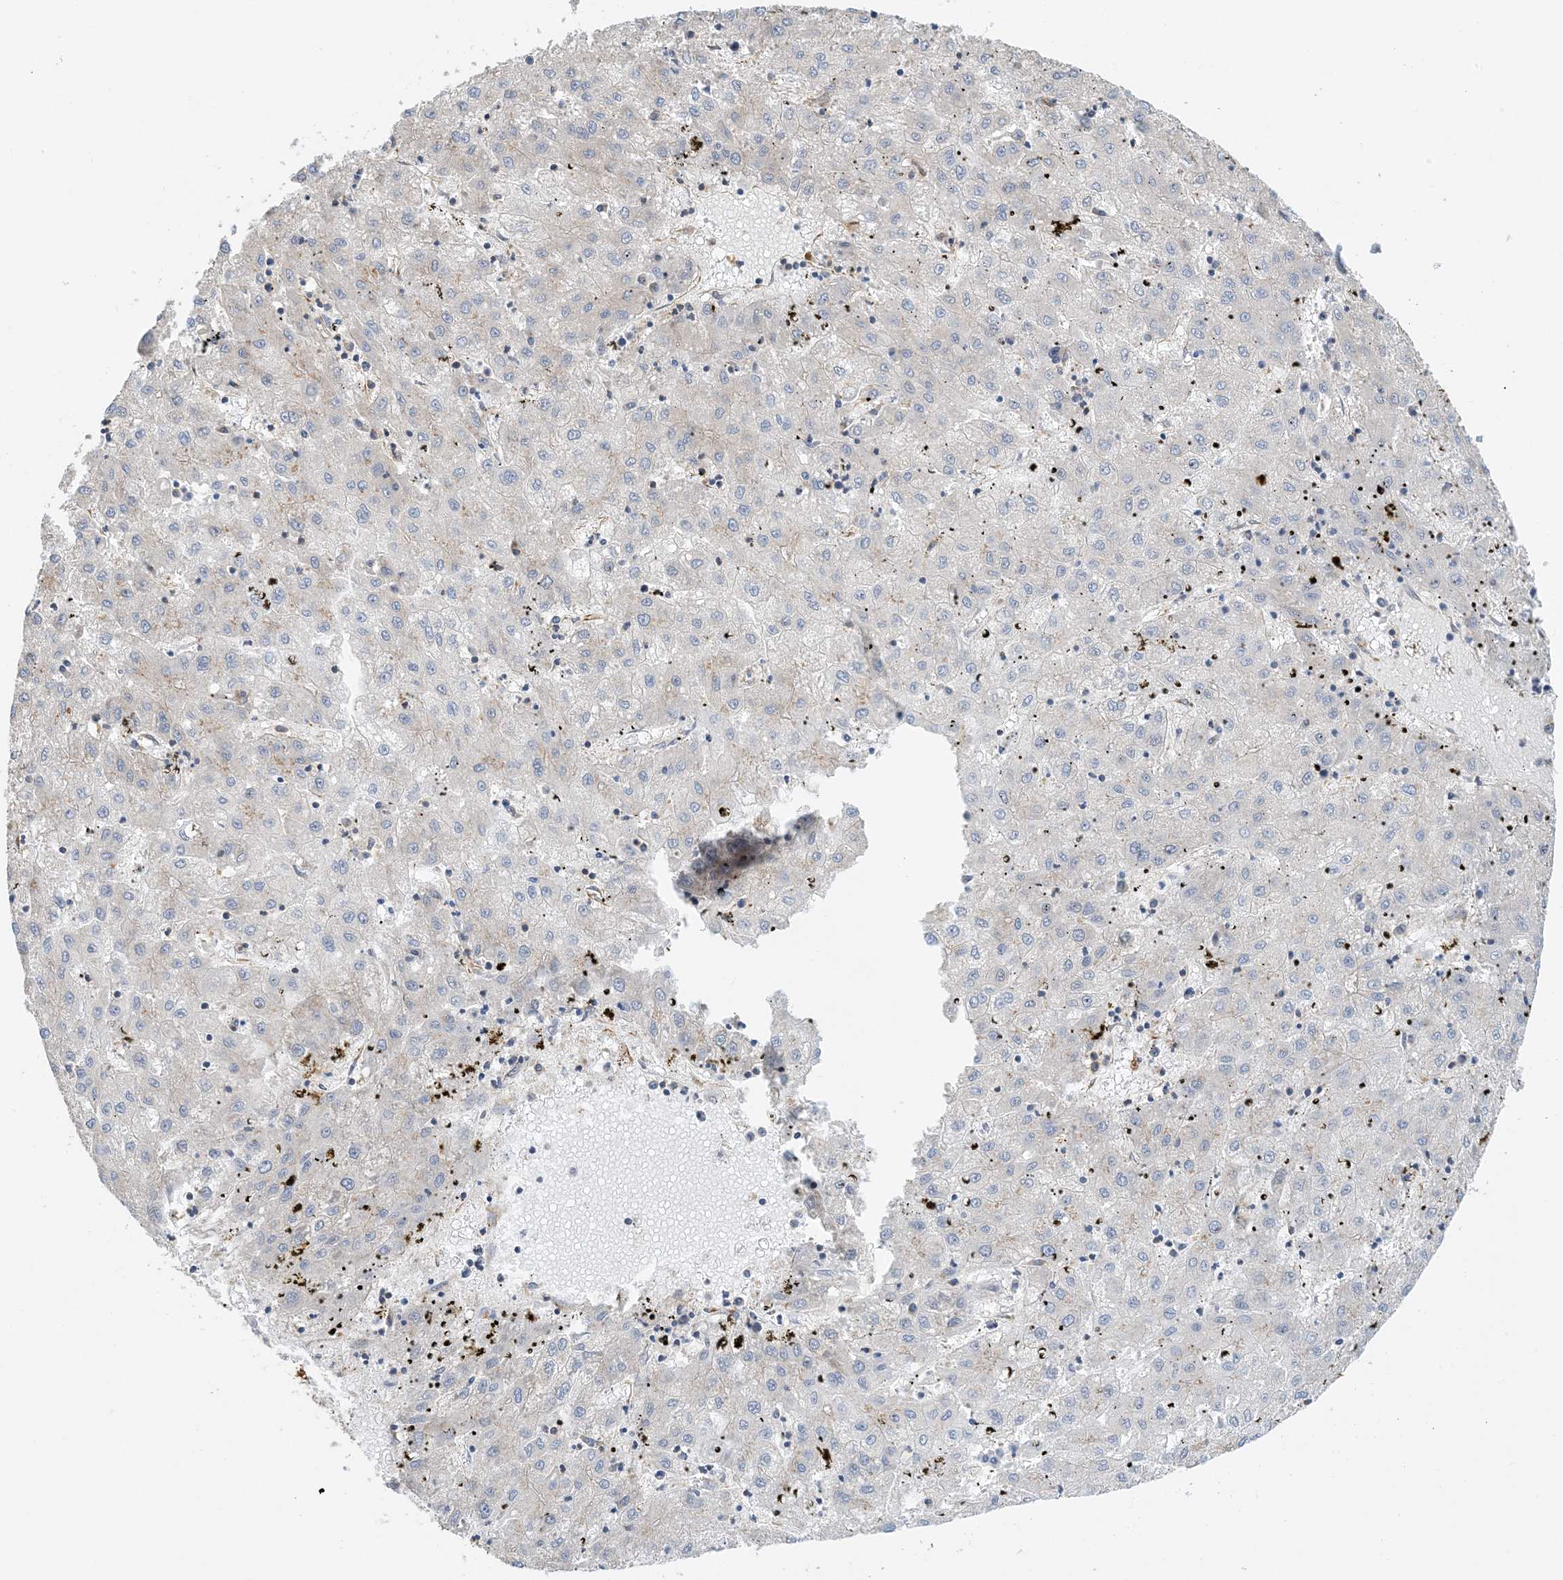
{"staining": {"intensity": "negative", "quantity": "none", "location": "none"}, "tissue": "liver cancer", "cell_type": "Tumor cells", "image_type": "cancer", "snomed": [{"axis": "morphology", "description": "Carcinoma, Hepatocellular, NOS"}, {"axis": "topography", "description": "Liver"}], "caption": "Photomicrograph shows no significant protein positivity in tumor cells of liver hepatocellular carcinoma.", "gene": "SIDT1", "patient": {"sex": "male", "age": 72}}